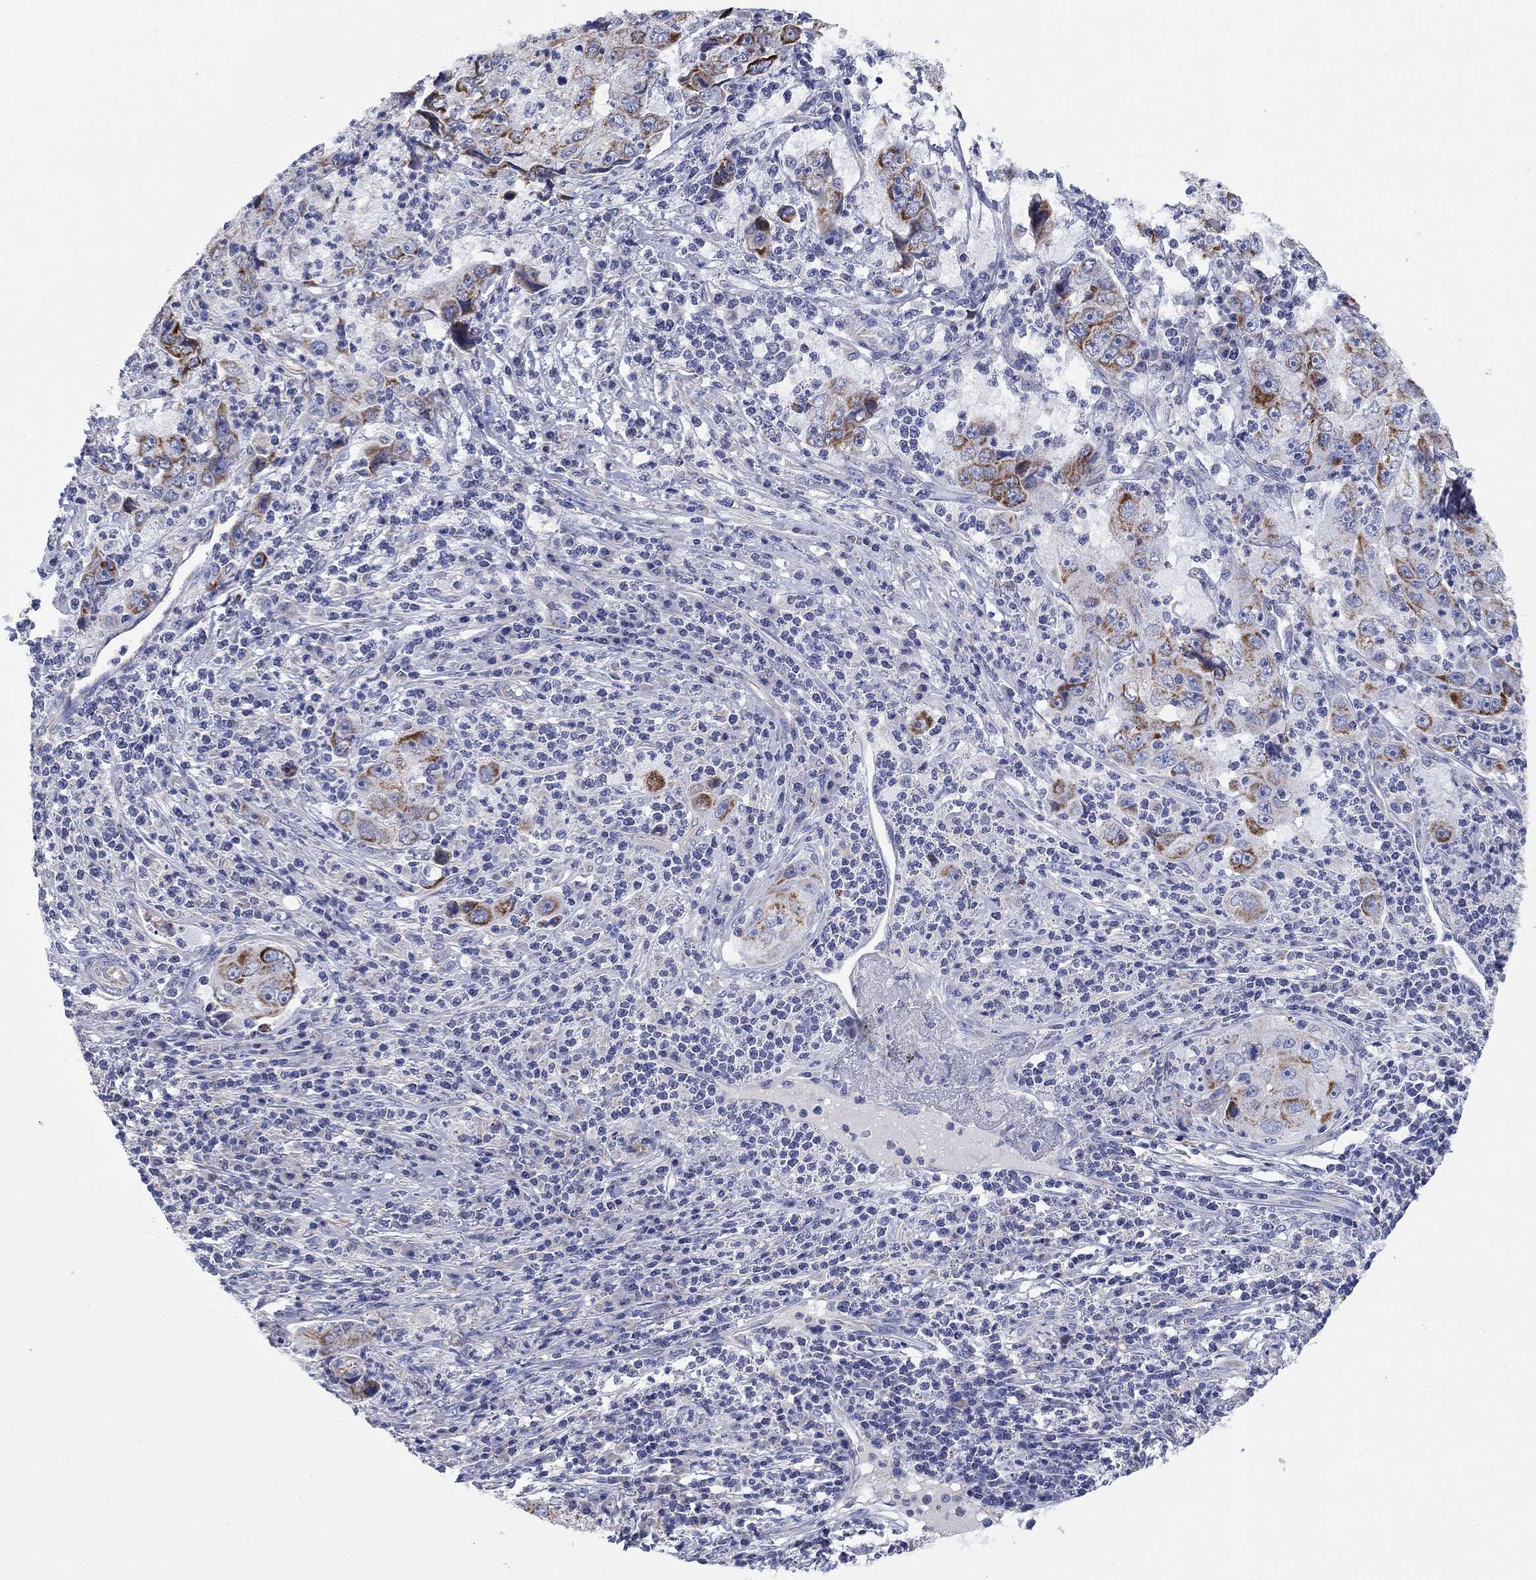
{"staining": {"intensity": "strong", "quantity": "25%-75%", "location": "cytoplasmic/membranous"}, "tissue": "cervical cancer", "cell_type": "Tumor cells", "image_type": "cancer", "snomed": [{"axis": "morphology", "description": "Squamous cell carcinoma, NOS"}, {"axis": "topography", "description": "Cervix"}], "caption": "Protein analysis of cervical squamous cell carcinoma tissue reveals strong cytoplasmic/membranous expression in approximately 25%-75% of tumor cells. (IHC, brightfield microscopy, high magnification).", "gene": "MGST3", "patient": {"sex": "female", "age": 36}}